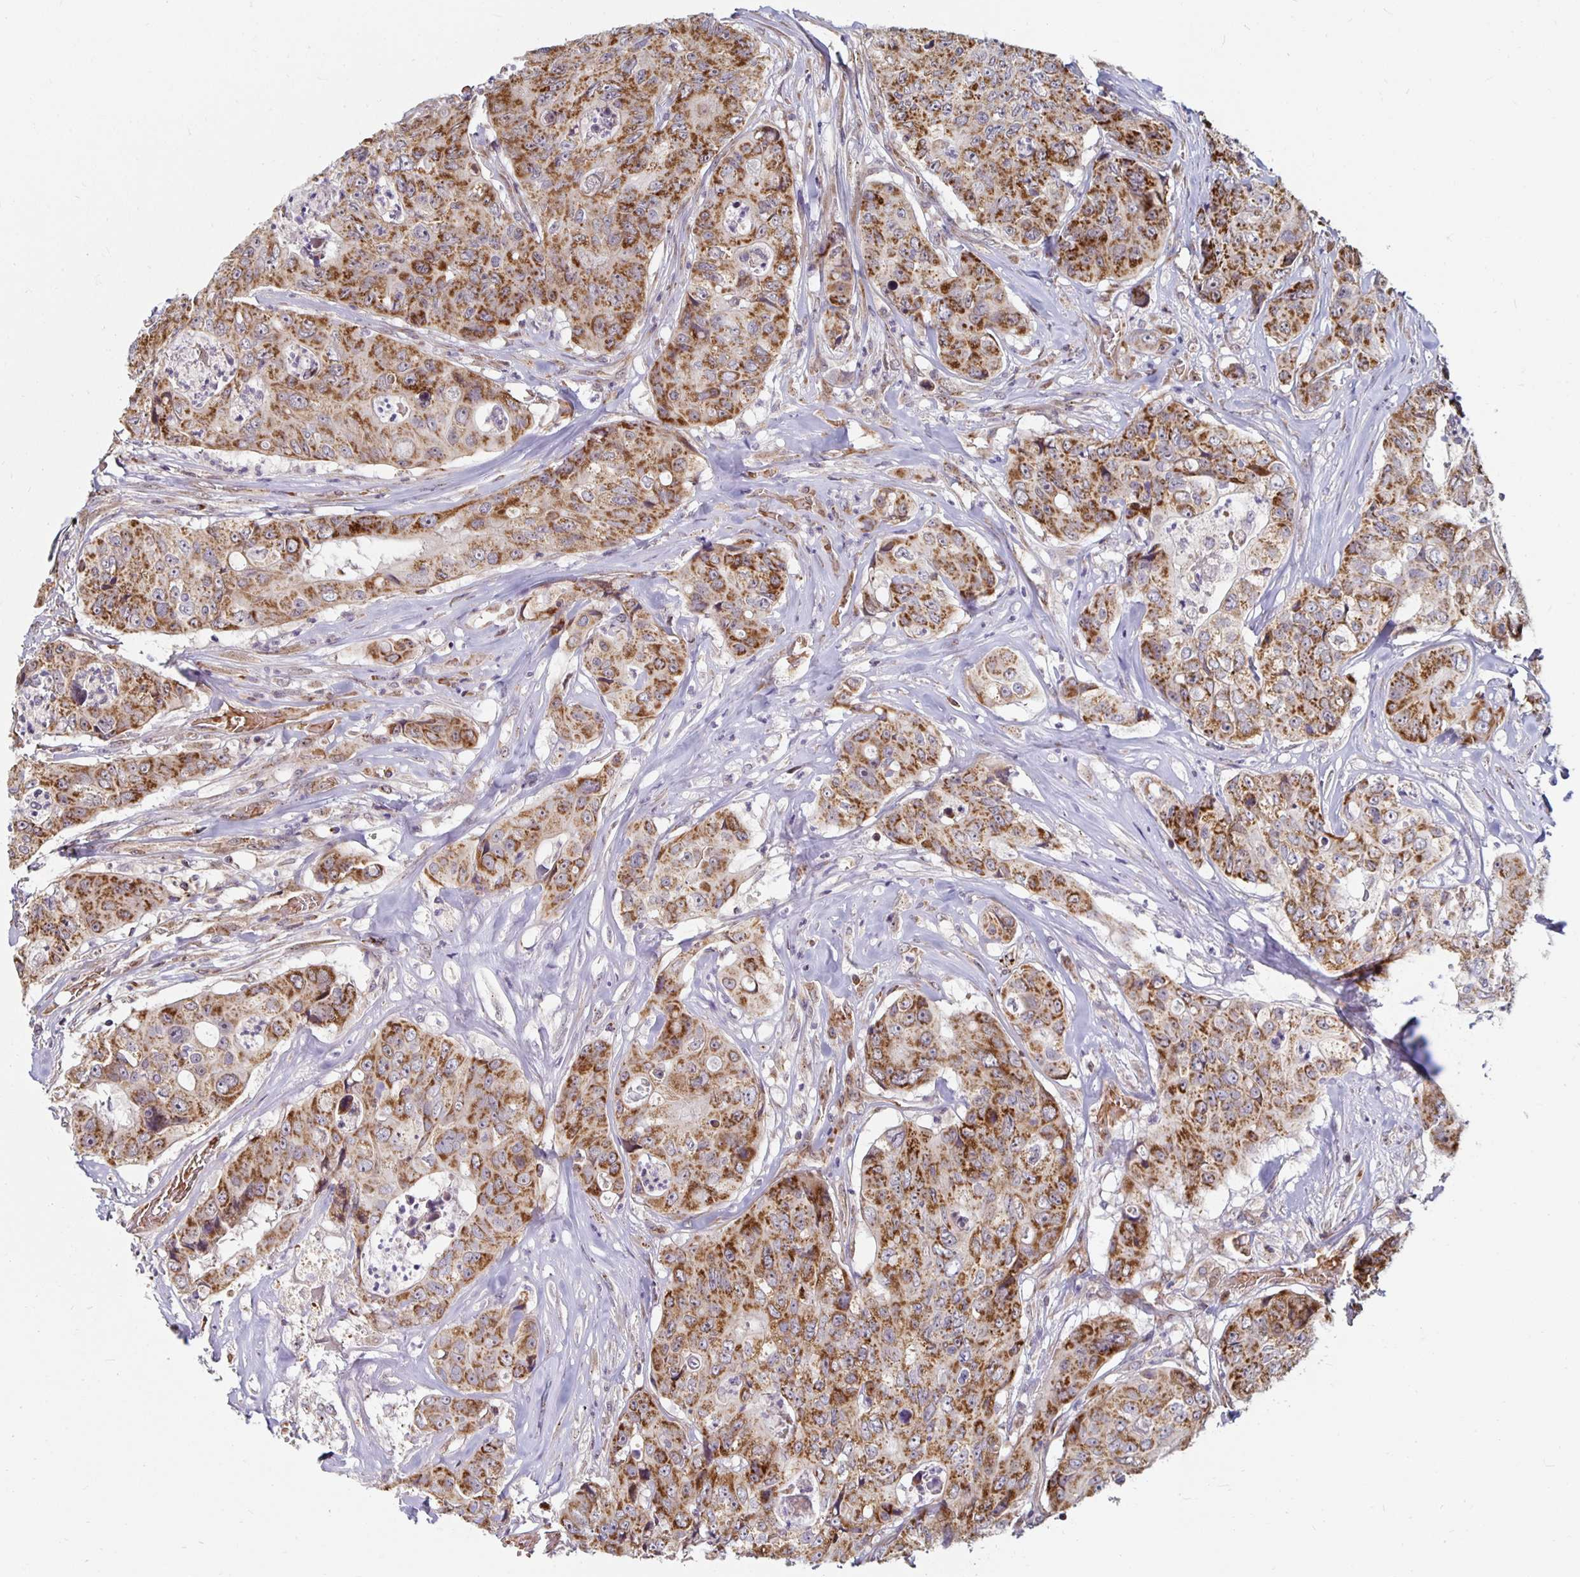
{"staining": {"intensity": "strong", "quantity": ">75%", "location": "cytoplasmic/membranous"}, "tissue": "colorectal cancer", "cell_type": "Tumor cells", "image_type": "cancer", "snomed": [{"axis": "morphology", "description": "Adenocarcinoma, NOS"}, {"axis": "topography", "description": "Rectum"}], "caption": "DAB (3,3'-diaminobenzidine) immunohistochemical staining of adenocarcinoma (colorectal) demonstrates strong cytoplasmic/membranous protein expression in approximately >75% of tumor cells.", "gene": "MRPL28", "patient": {"sex": "female", "age": 62}}